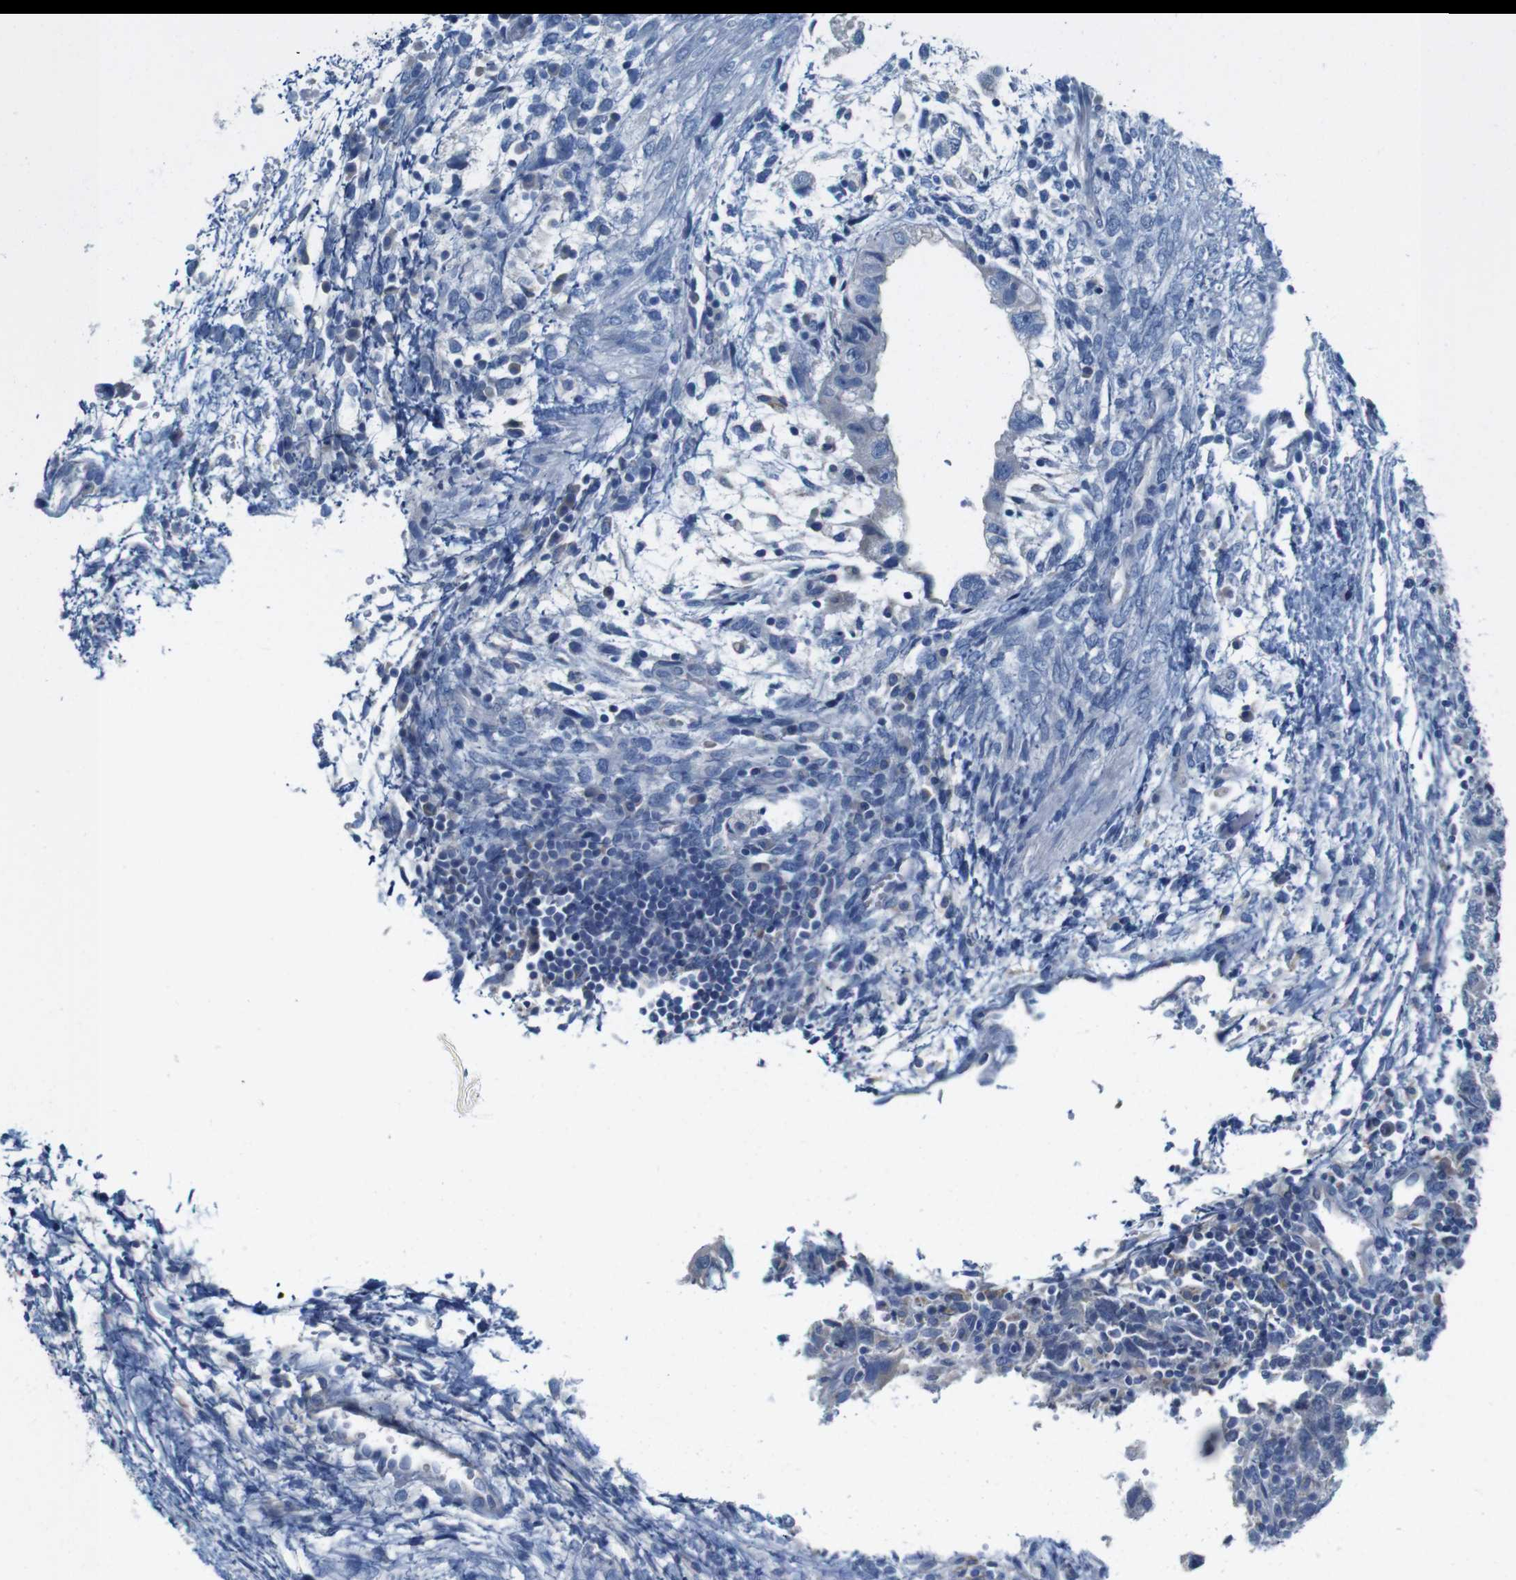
{"staining": {"intensity": "negative", "quantity": "none", "location": "none"}, "tissue": "testis cancer", "cell_type": "Tumor cells", "image_type": "cancer", "snomed": [{"axis": "morphology", "description": "Carcinoma, Embryonal, NOS"}, {"axis": "topography", "description": "Testis"}], "caption": "This is an immunohistochemistry photomicrograph of human testis cancer (embryonal carcinoma). There is no positivity in tumor cells.", "gene": "IGSF8", "patient": {"sex": "male", "age": 36}}